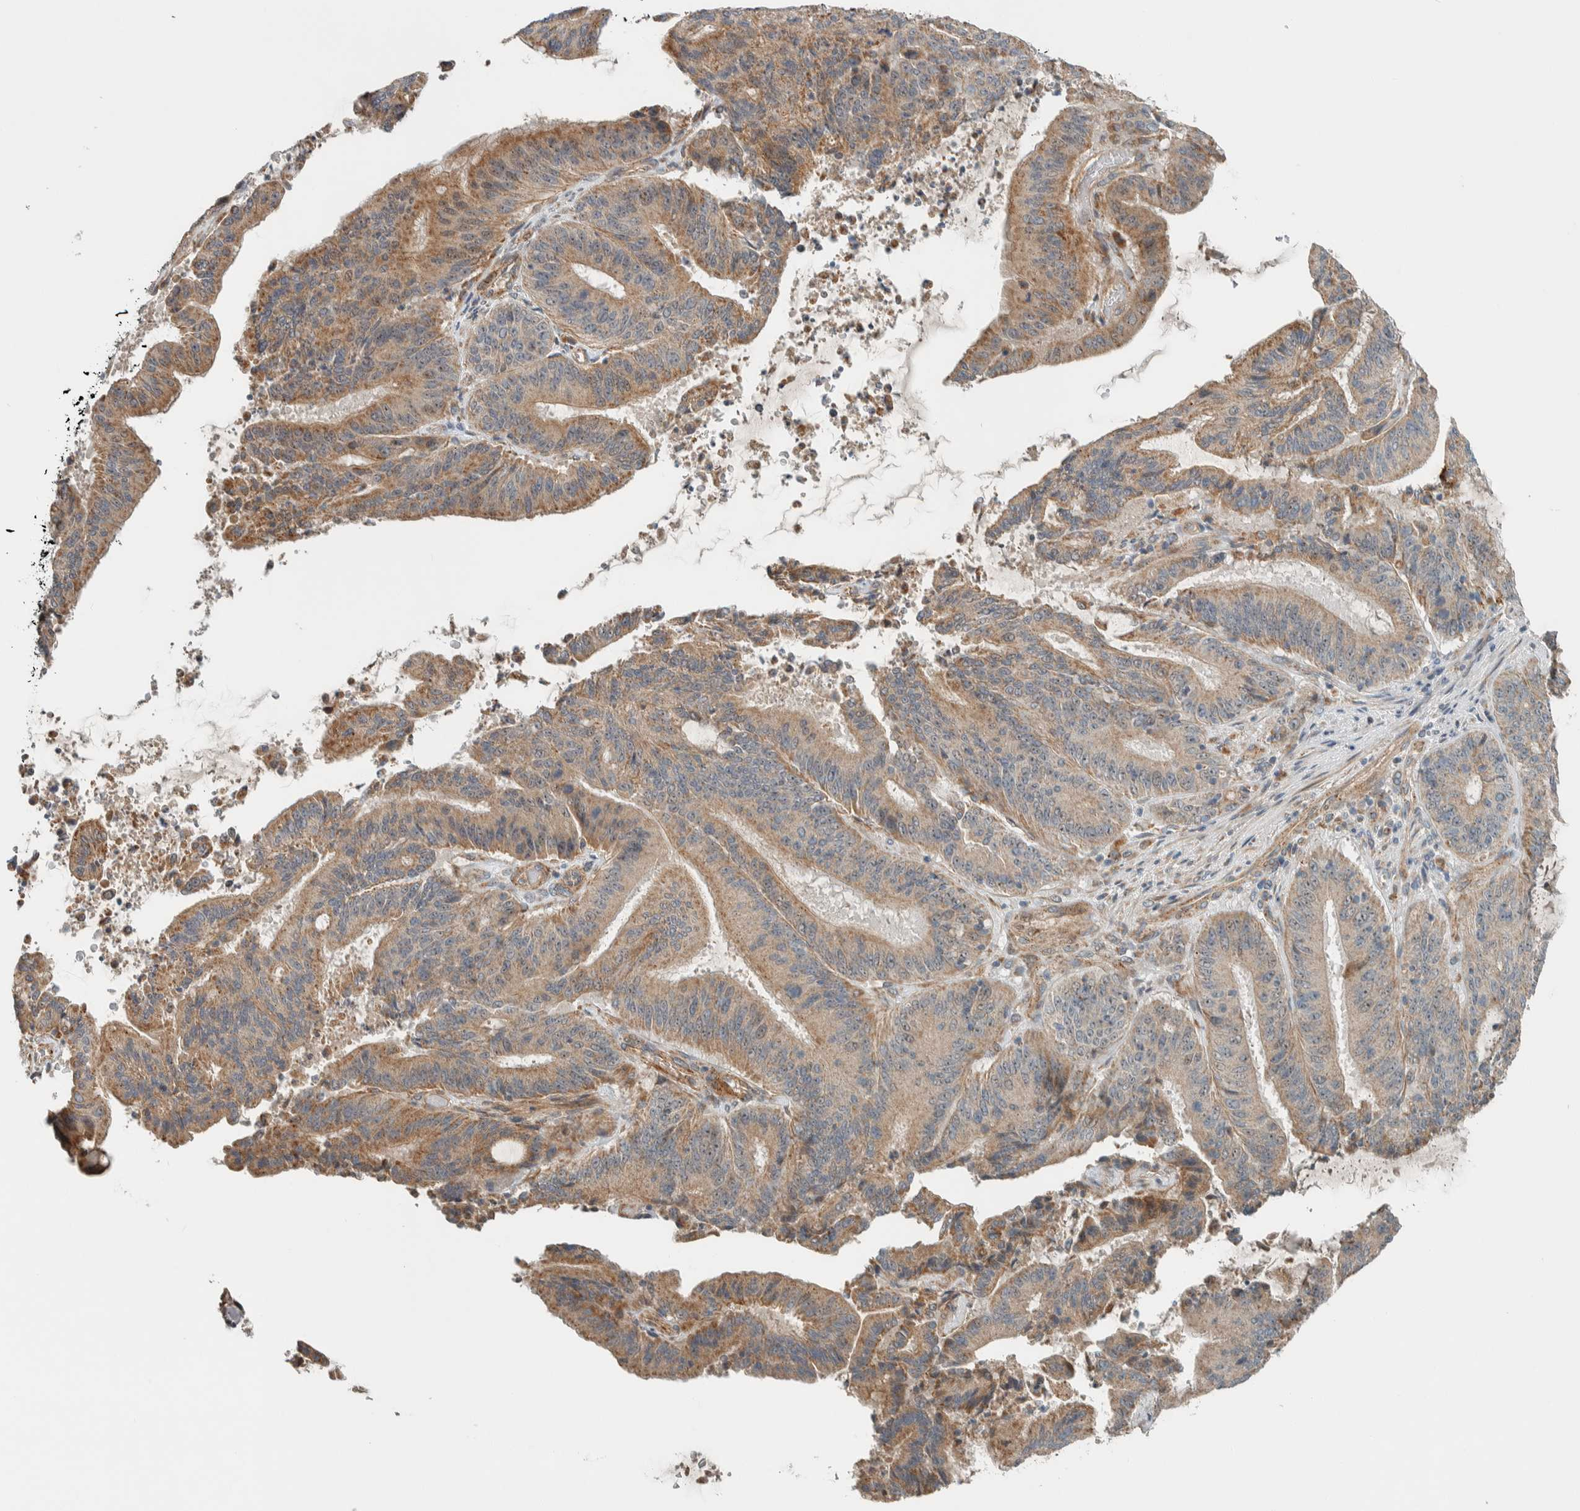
{"staining": {"intensity": "moderate", "quantity": ">75%", "location": "cytoplasmic/membranous"}, "tissue": "liver cancer", "cell_type": "Tumor cells", "image_type": "cancer", "snomed": [{"axis": "morphology", "description": "Normal tissue, NOS"}, {"axis": "morphology", "description": "Cholangiocarcinoma"}, {"axis": "topography", "description": "Liver"}, {"axis": "topography", "description": "Peripheral nerve tissue"}], "caption": "The micrograph demonstrates staining of liver cholangiocarcinoma, revealing moderate cytoplasmic/membranous protein staining (brown color) within tumor cells.", "gene": "SLFN12L", "patient": {"sex": "female", "age": 73}}